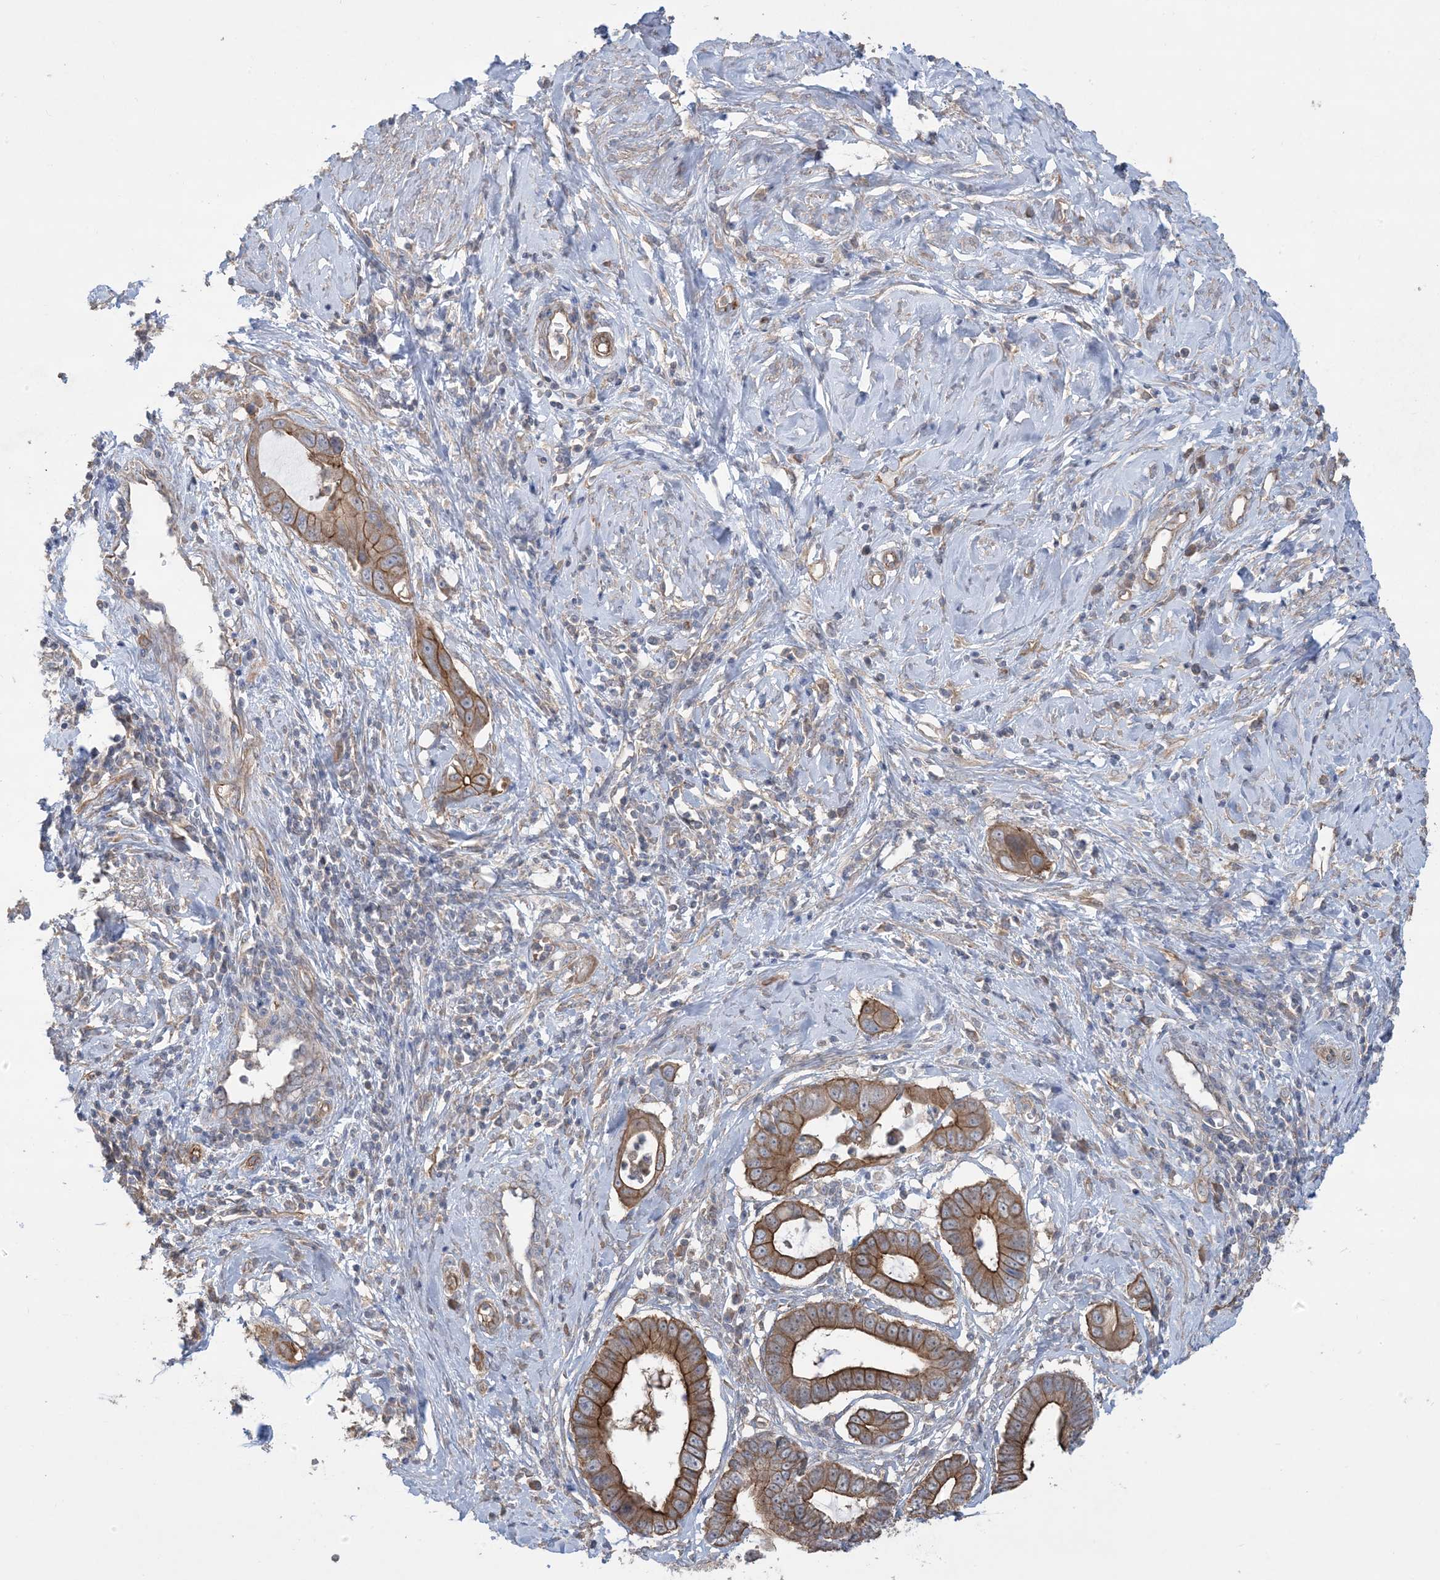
{"staining": {"intensity": "moderate", "quantity": ">75%", "location": "cytoplasmic/membranous"}, "tissue": "cervical cancer", "cell_type": "Tumor cells", "image_type": "cancer", "snomed": [{"axis": "morphology", "description": "Adenocarcinoma, NOS"}, {"axis": "topography", "description": "Cervix"}], "caption": "Immunohistochemistry (IHC) histopathology image of neoplastic tissue: human adenocarcinoma (cervical) stained using IHC exhibits medium levels of moderate protein expression localized specifically in the cytoplasmic/membranous of tumor cells, appearing as a cytoplasmic/membranous brown color.", "gene": "CCNY", "patient": {"sex": "female", "age": 44}}